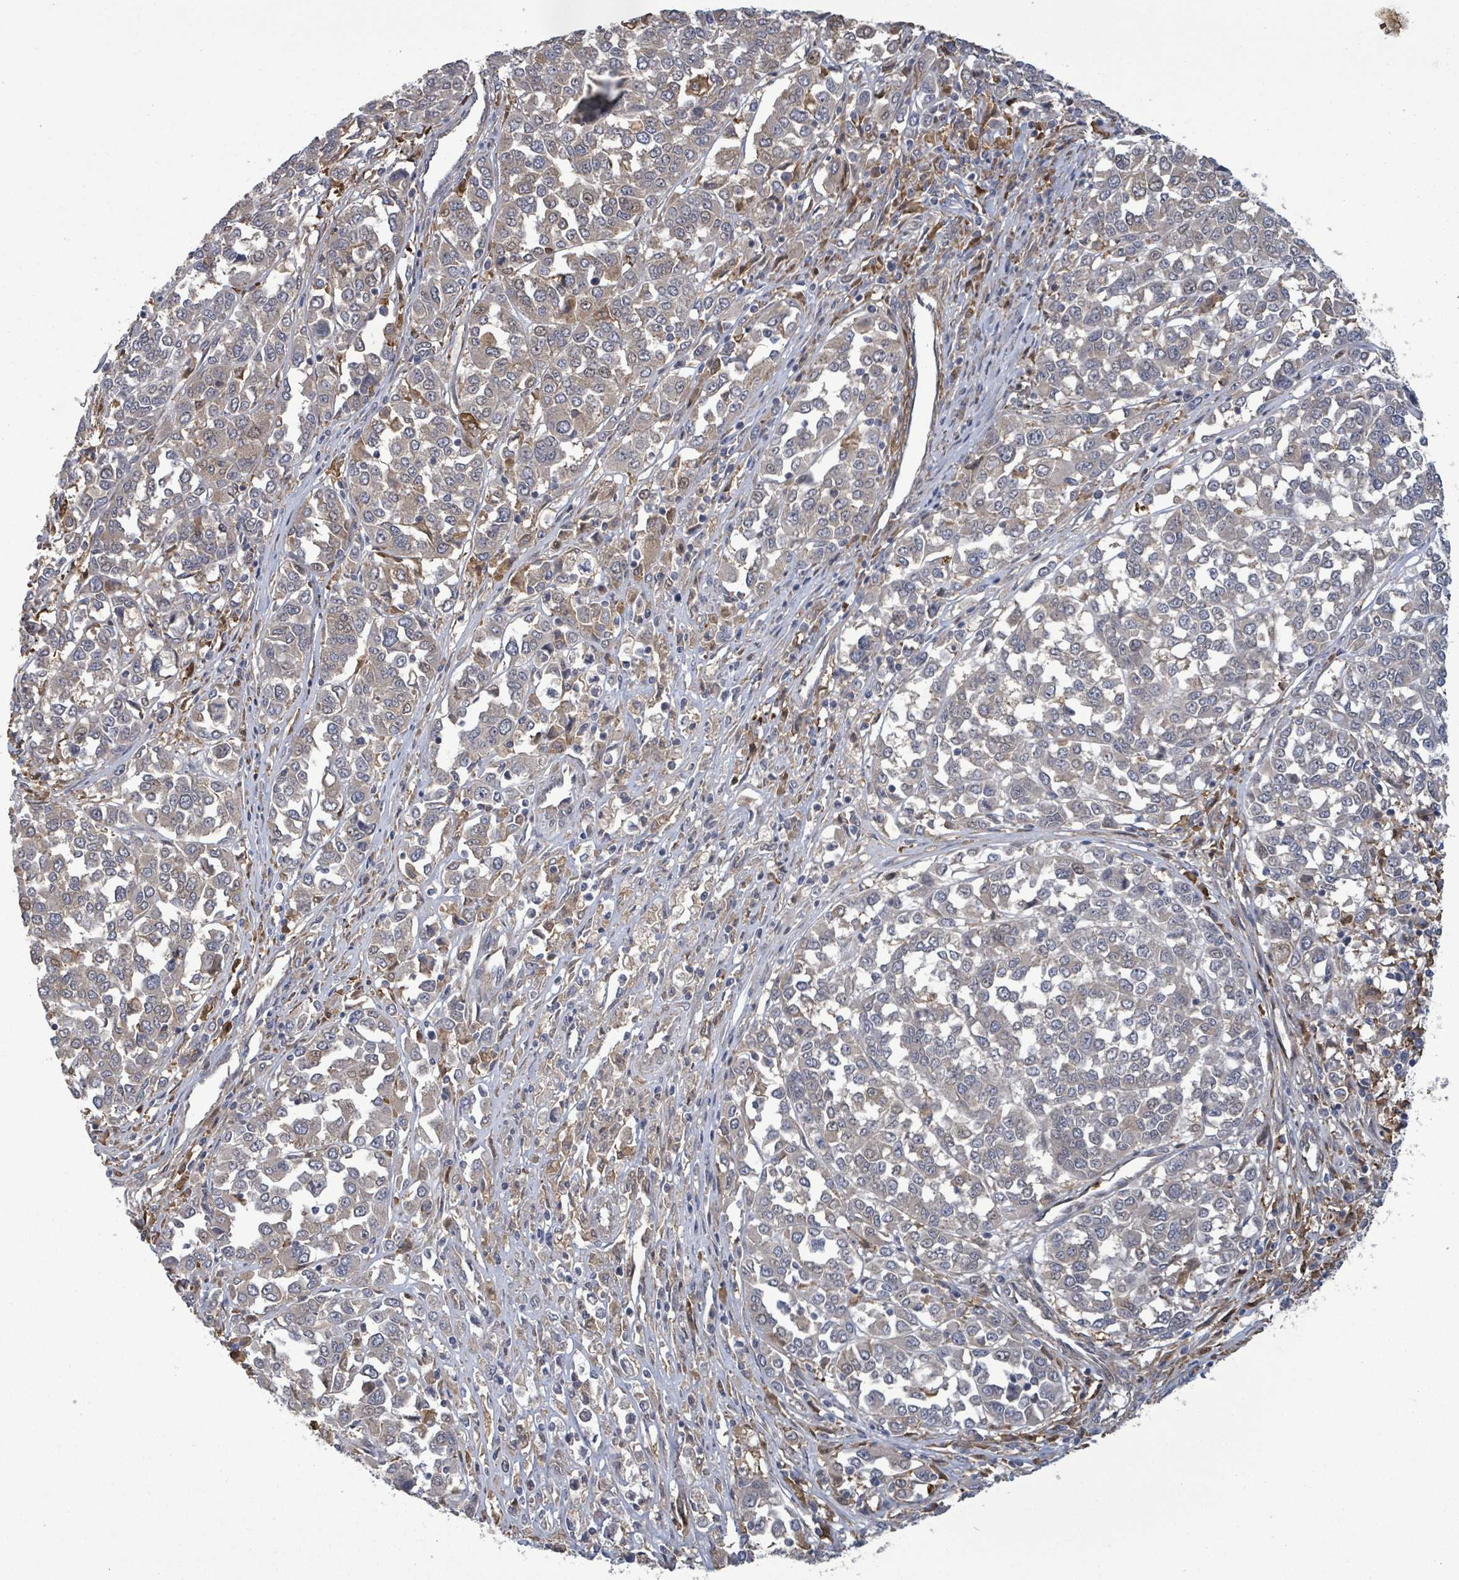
{"staining": {"intensity": "negative", "quantity": "none", "location": "none"}, "tissue": "melanoma", "cell_type": "Tumor cells", "image_type": "cancer", "snomed": [{"axis": "morphology", "description": "Malignant melanoma, Metastatic site"}, {"axis": "topography", "description": "Lymph node"}], "caption": "A photomicrograph of melanoma stained for a protein shows no brown staining in tumor cells.", "gene": "MAP3K6", "patient": {"sex": "male", "age": 44}}